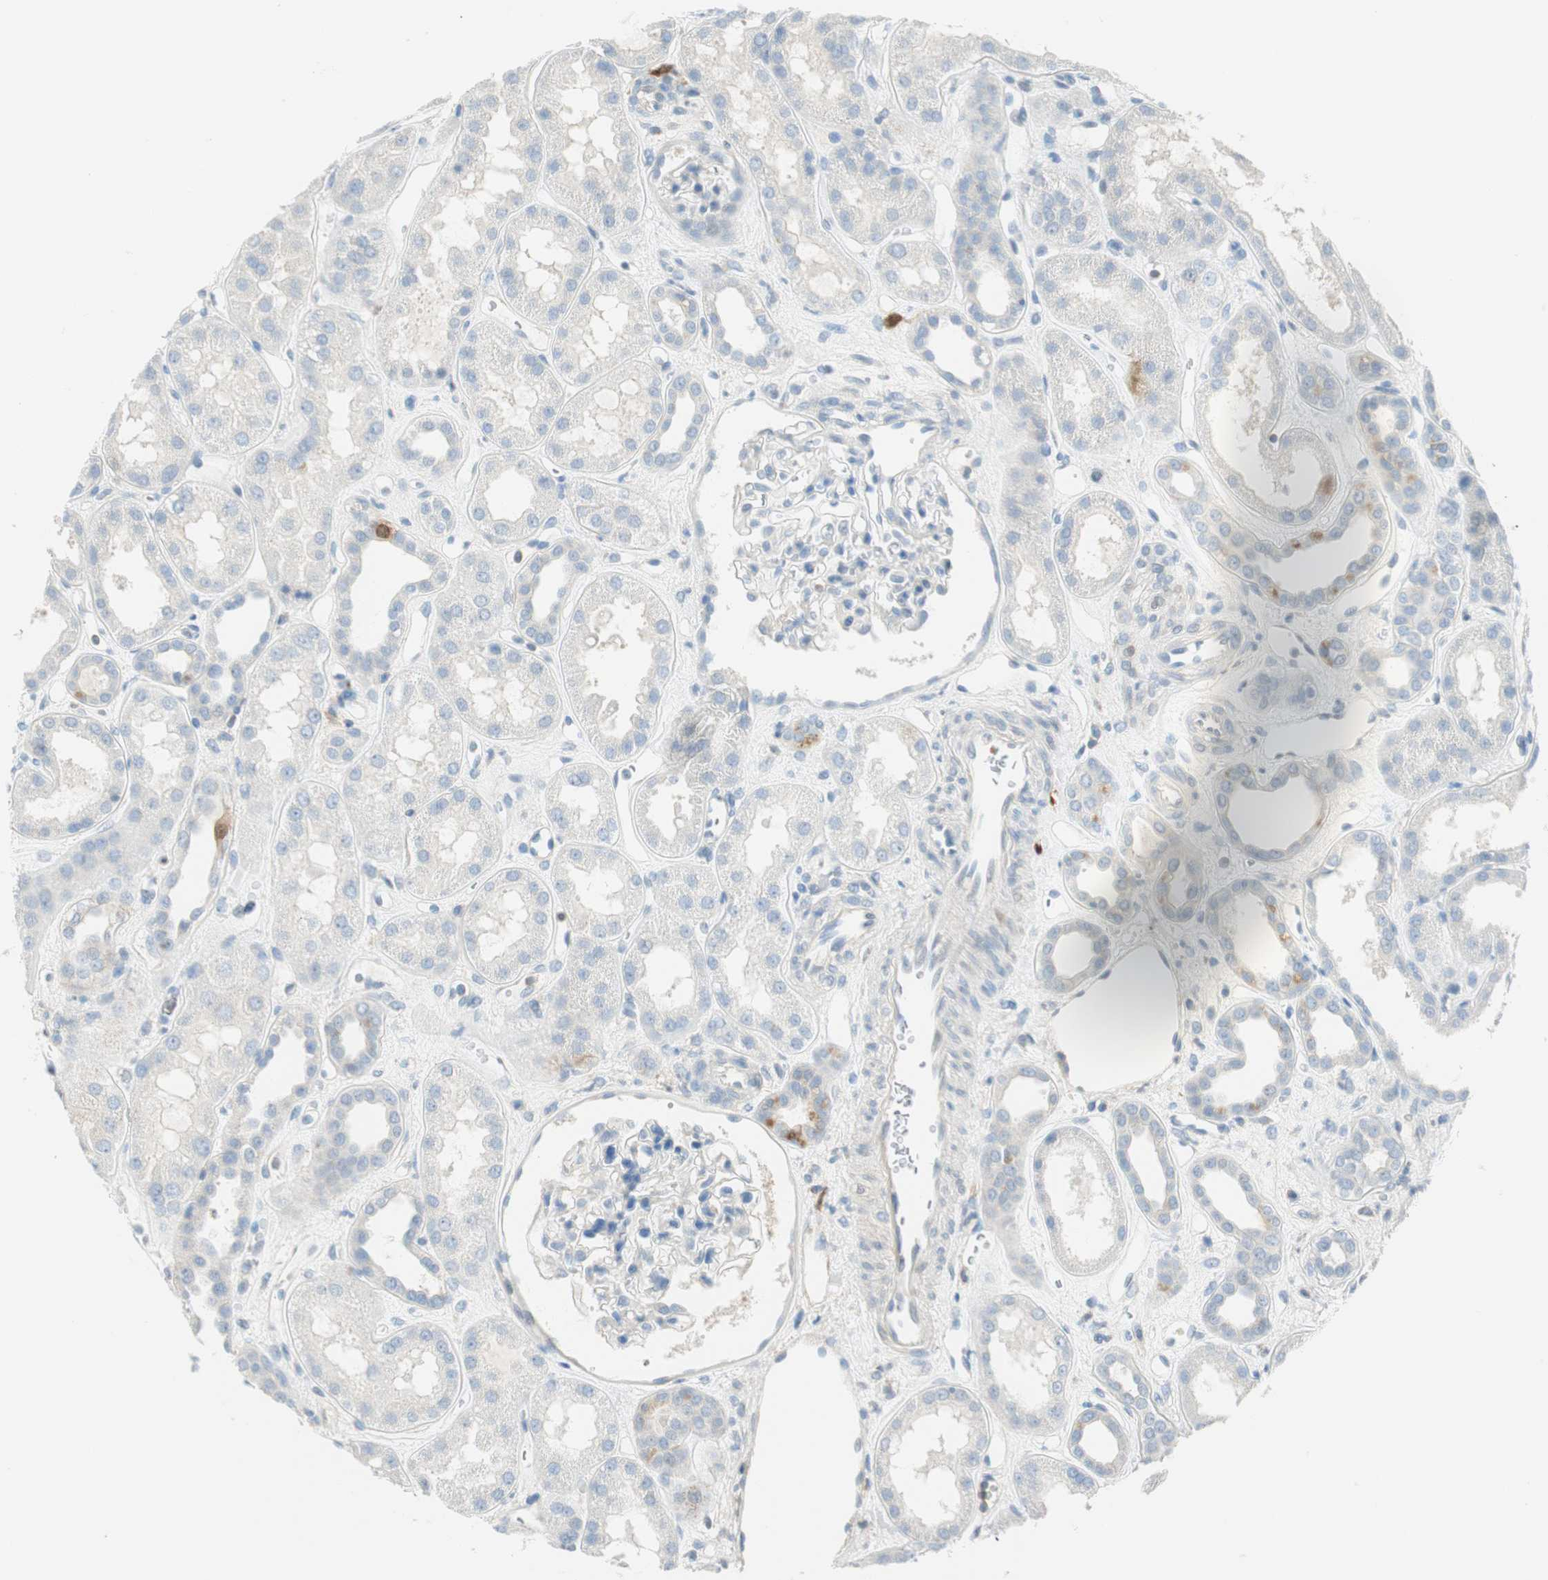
{"staining": {"intensity": "negative", "quantity": "none", "location": "none"}, "tissue": "kidney", "cell_type": "Cells in glomeruli", "image_type": "normal", "snomed": [{"axis": "morphology", "description": "Normal tissue, NOS"}, {"axis": "topography", "description": "Kidney"}], "caption": "Immunohistochemical staining of benign kidney reveals no significant expression in cells in glomeruli.", "gene": "PTTG1", "patient": {"sex": "male", "age": 59}}